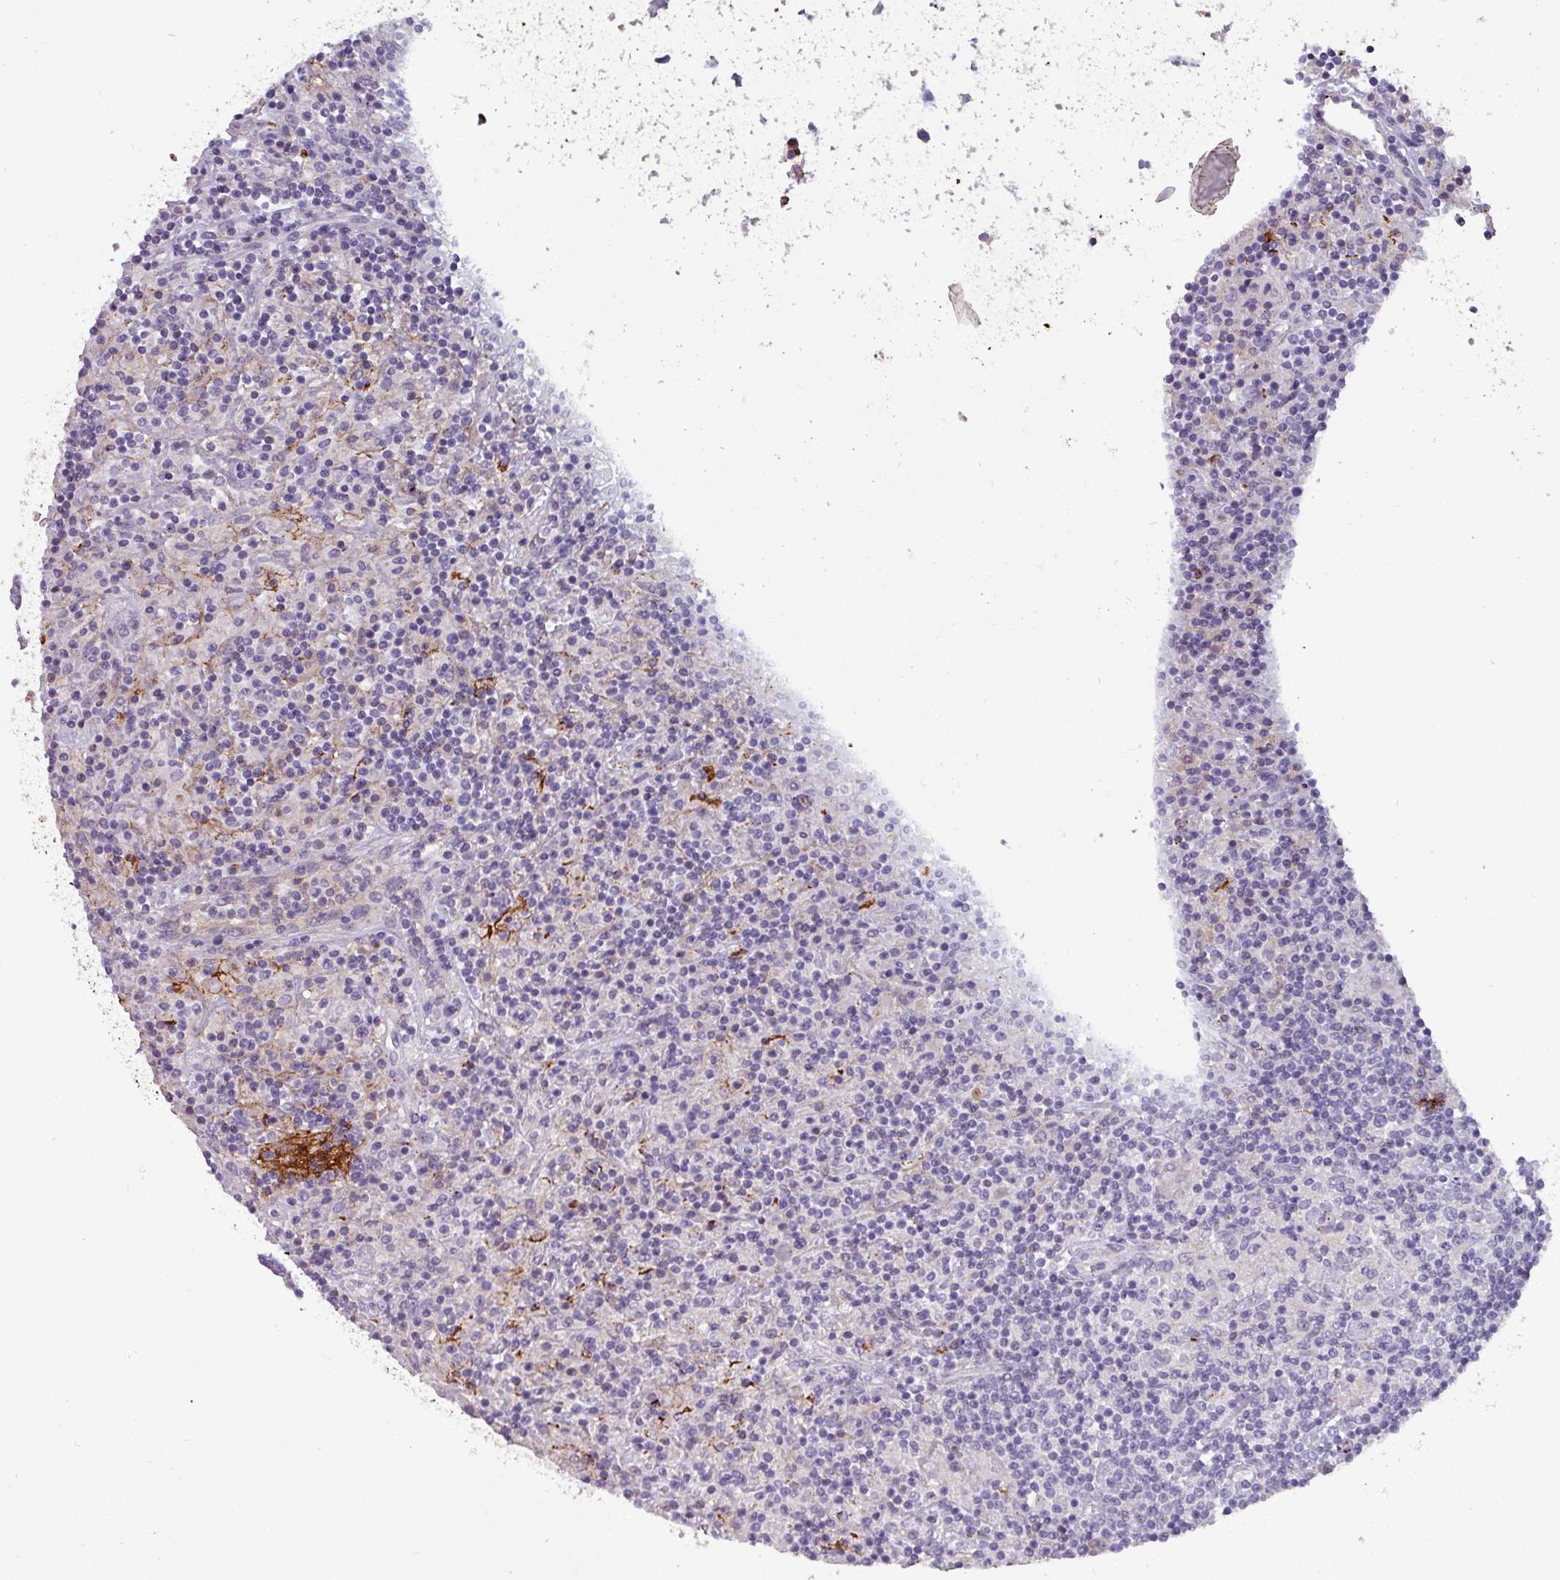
{"staining": {"intensity": "negative", "quantity": "none", "location": "none"}, "tissue": "lymphoma", "cell_type": "Tumor cells", "image_type": "cancer", "snomed": [{"axis": "morphology", "description": "Hodgkin's disease, NOS"}, {"axis": "topography", "description": "Lymph node"}], "caption": "Immunohistochemistry of Hodgkin's disease demonstrates no expression in tumor cells. (DAB IHC, high magnification).", "gene": "PLIN2", "patient": {"sex": "male", "age": 70}}